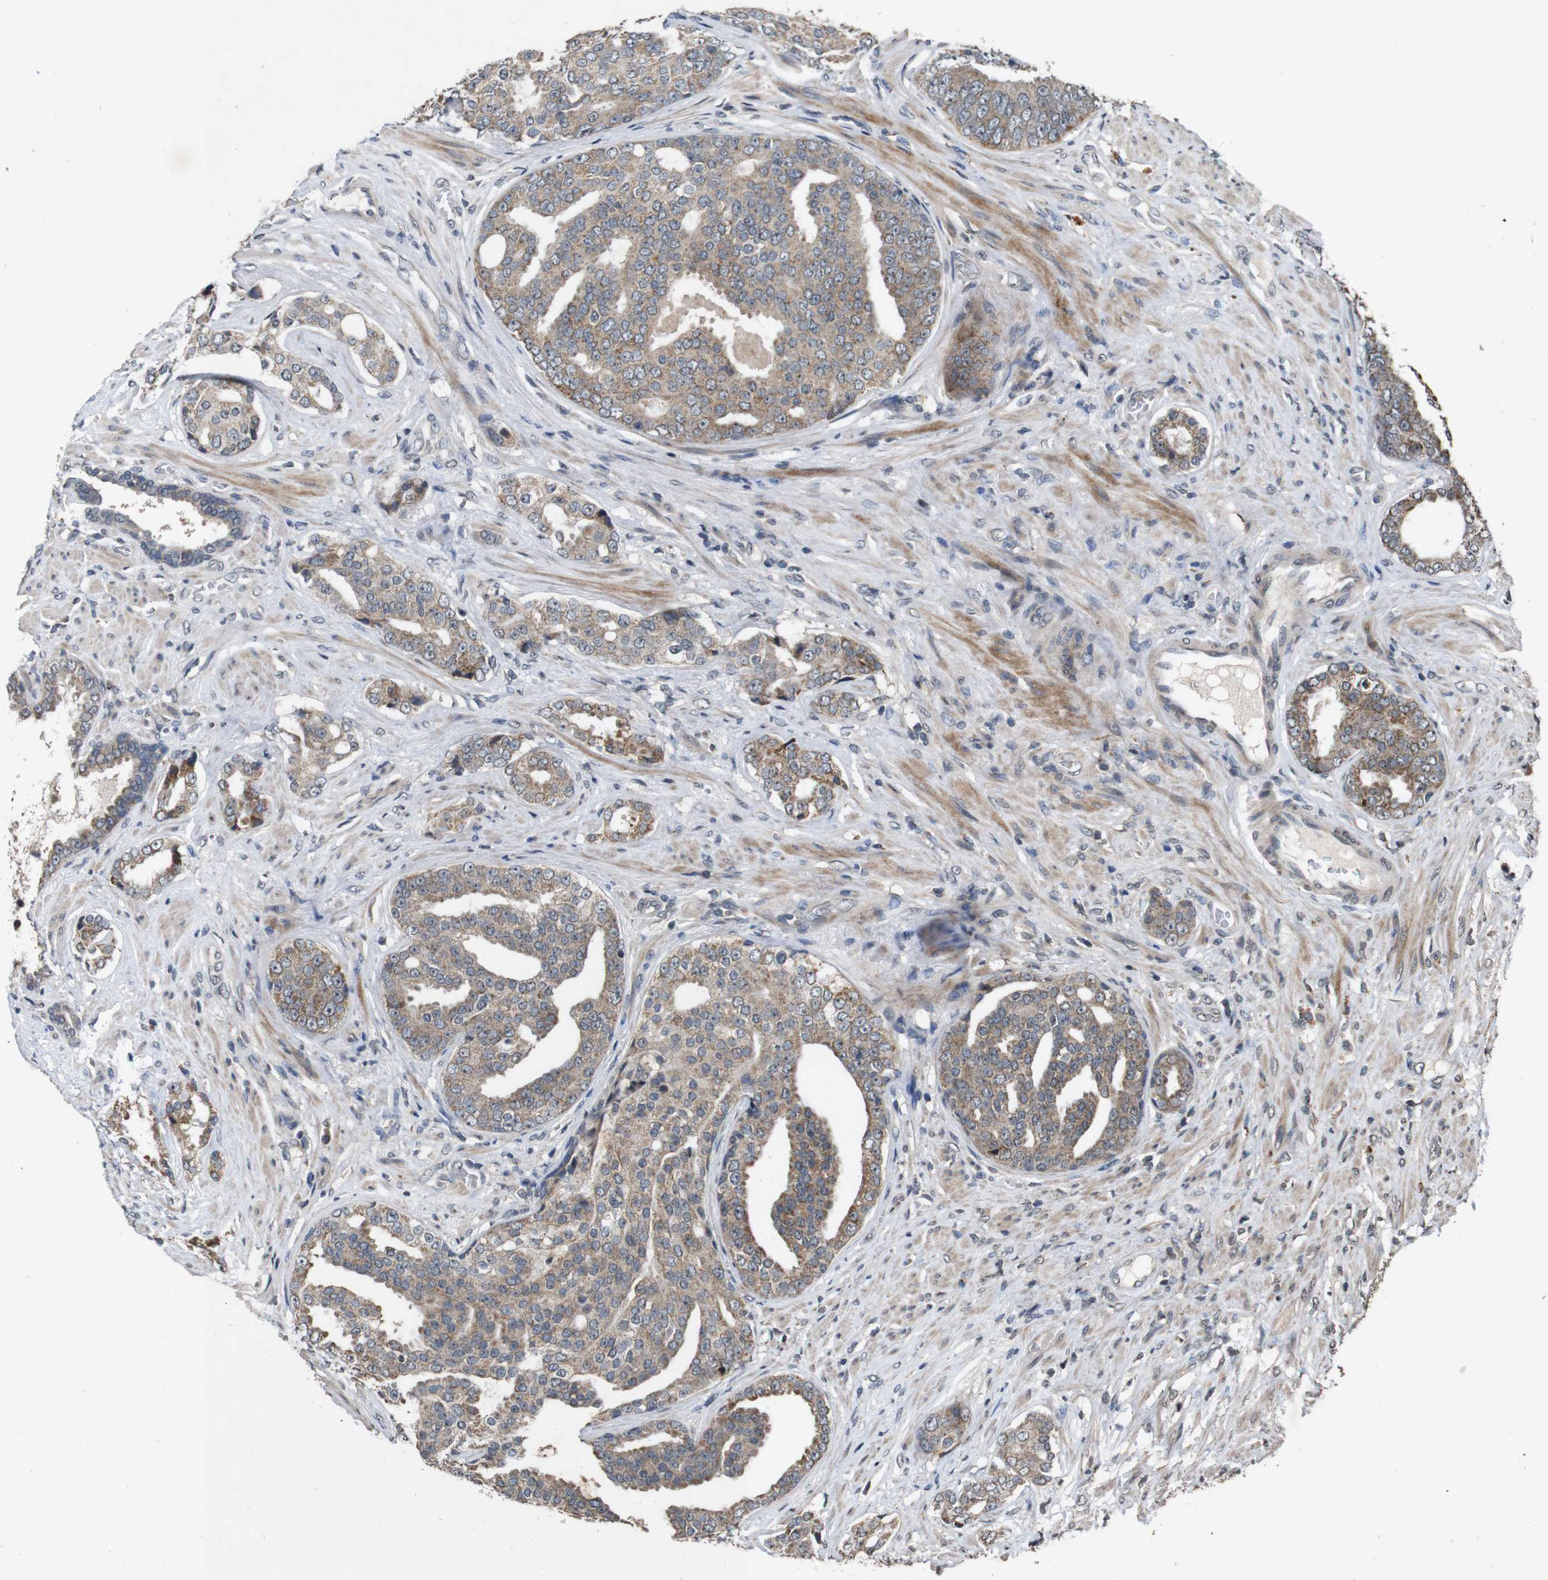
{"staining": {"intensity": "moderate", "quantity": ">75%", "location": "cytoplasmic/membranous"}, "tissue": "prostate cancer", "cell_type": "Tumor cells", "image_type": "cancer", "snomed": [{"axis": "morphology", "description": "Adenocarcinoma, High grade"}, {"axis": "topography", "description": "Prostate"}], "caption": "IHC micrograph of neoplastic tissue: high-grade adenocarcinoma (prostate) stained using immunohistochemistry (IHC) demonstrates medium levels of moderate protein expression localized specifically in the cytoplasmic/membranous of tumor cells, appearing as a cytoplasmic/membranous brown color.", "gene": "SORL1", "patient": {"sex": "male", "age": 71}}